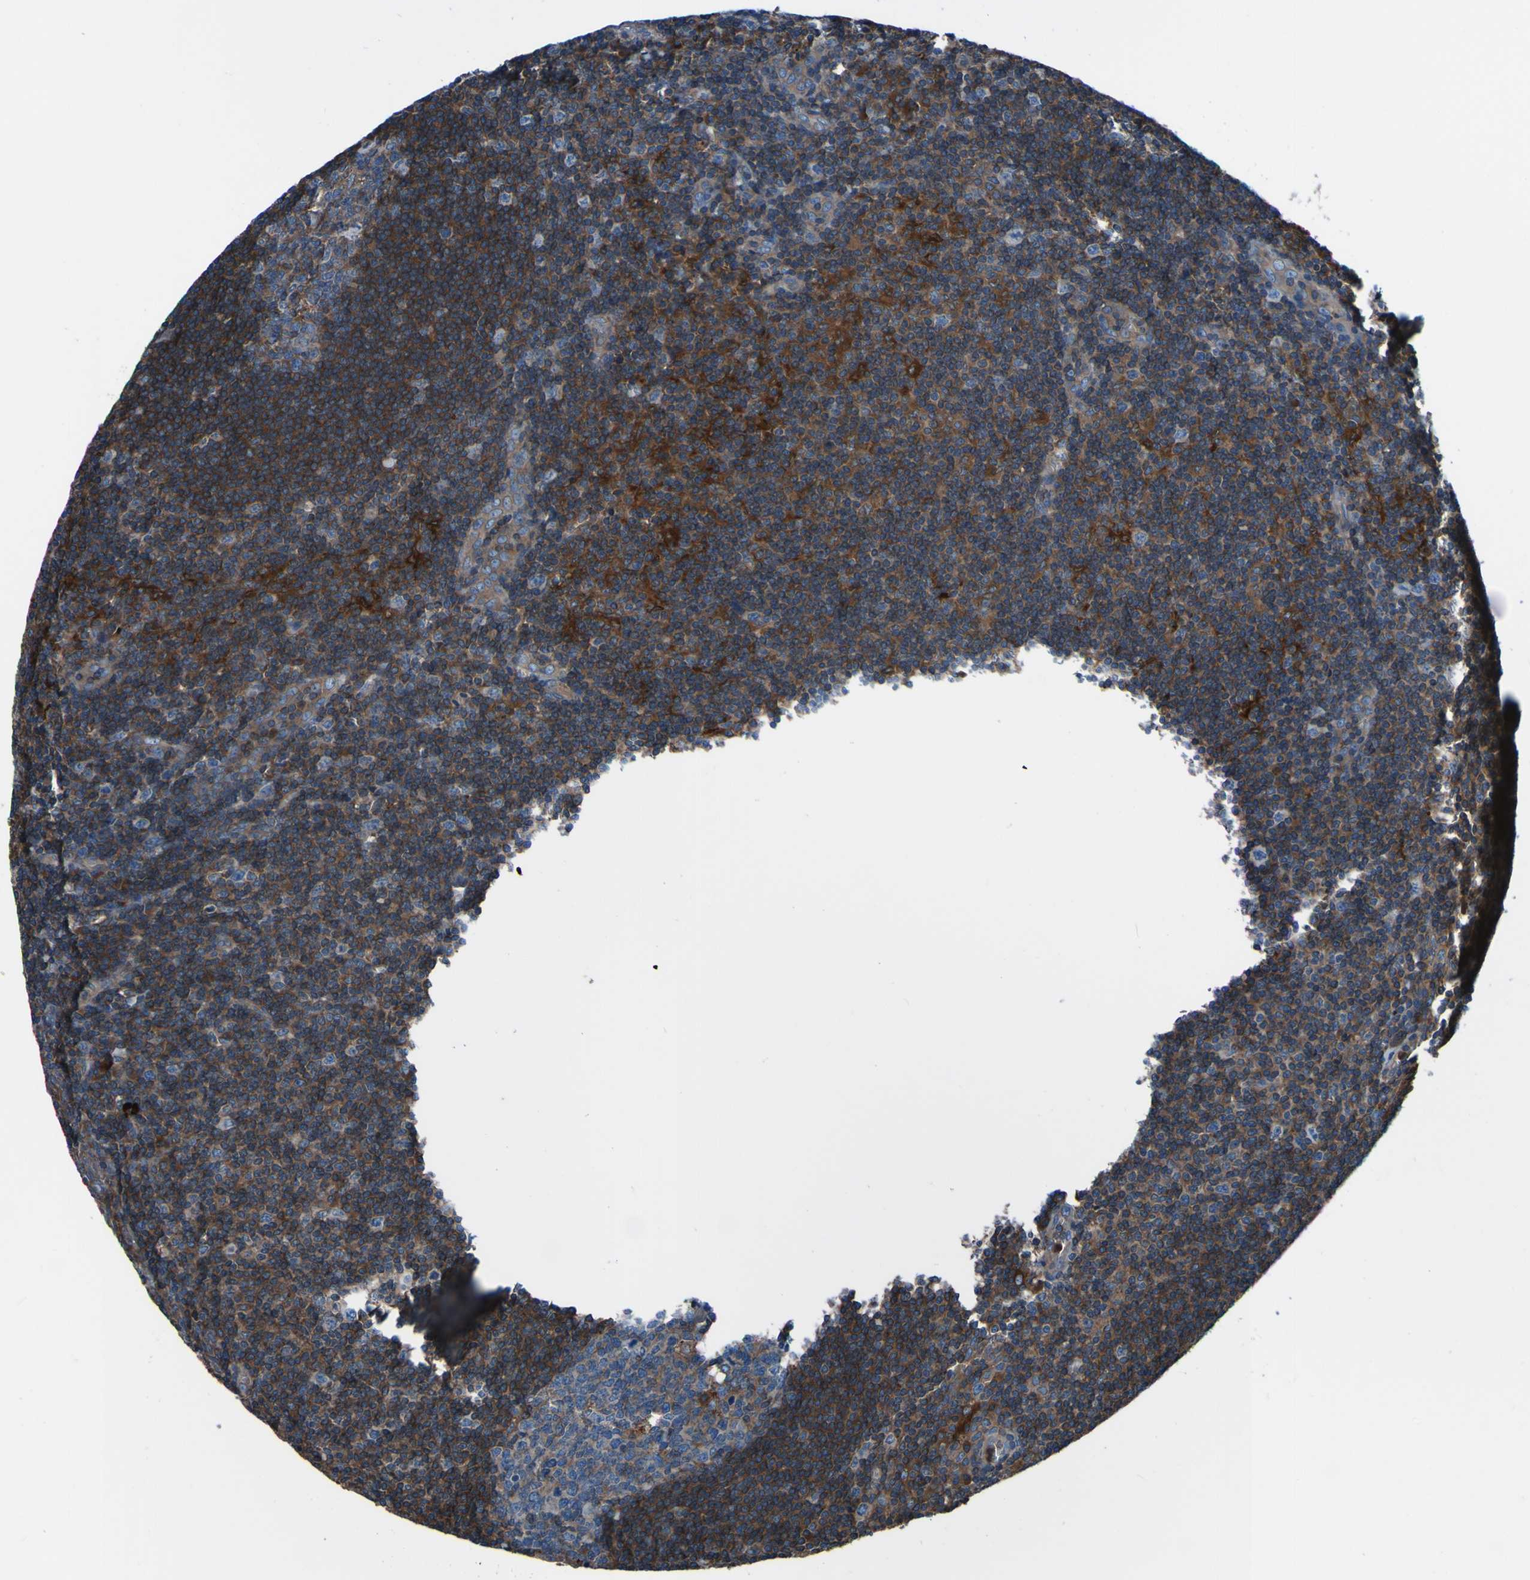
{"staining": {"intensity": "moderate", "quantity": "25%-75%", "location": "cytoplasmic/membranous"}, "tissue": "tonsil", "cell_type": "Germinal center cells", "image_type": "normal", "snomed": [{"axis": "morphology", "description": "Normal tissue, NOS"}, {"axis": "topography", "description": "Tonsil"}], "caption": "Moderate cytoplasmic/membranous protein positivity is identified in about 25%-75% of germinal center cells in tonsil.", "gene": "RAB5B", "patient": {"sex": "male", "age": 37}}